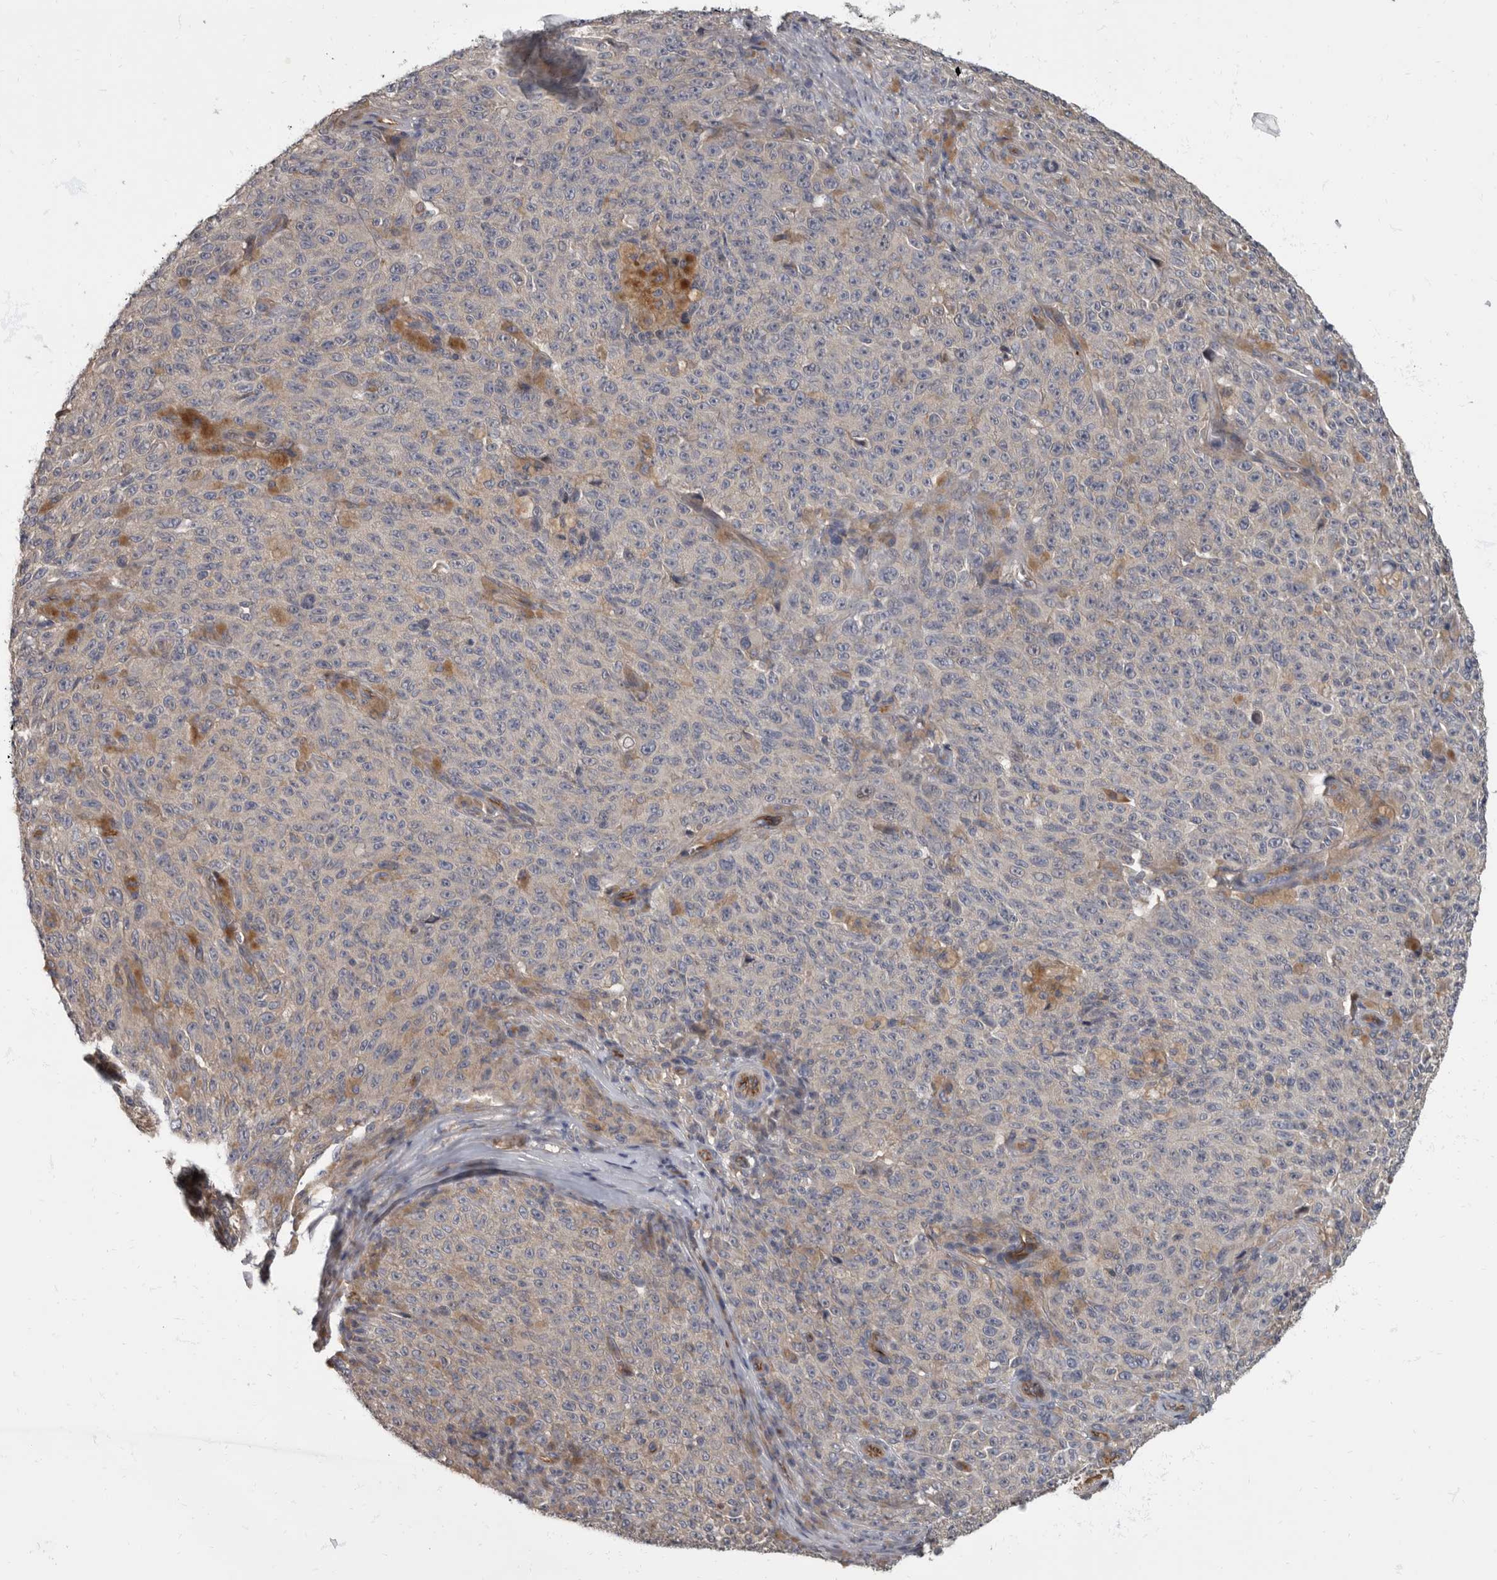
{"staining": {"intensity": "negative", "quantity": "none", "location": "none"}, "tissue": "melanoma", "cell_type": "Tumor cells", "image_type": "cancer", "snomed": [{"axis": "morphology", "description": "Malignant melanoma, NOS"}, {"axis": "topography", "description": "Skin"}], "caption": "An image of human malignant melanoma is negative for staining in tumor cells.", "gene": "PDK1", "patient": {"sex": "female", "age": 82}}